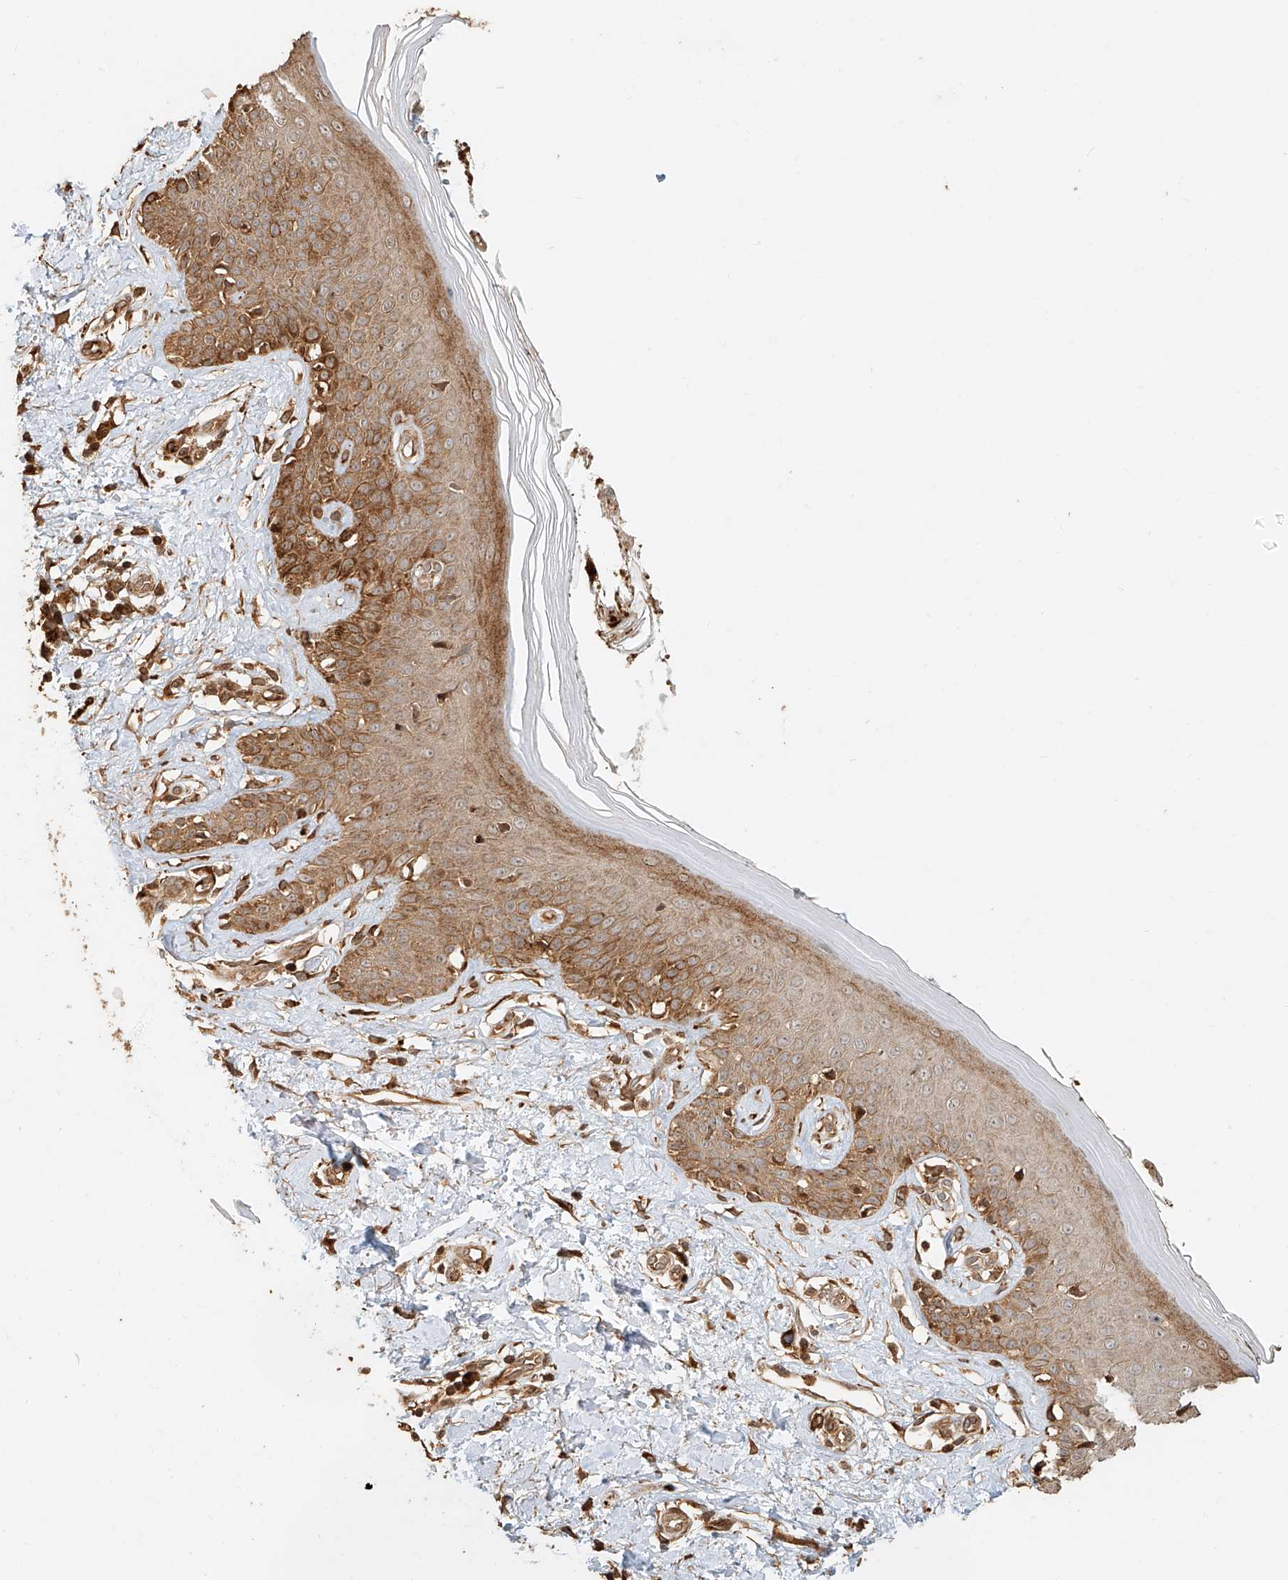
{"staining": {"intensity": "moderate", "quantity": ">75%", "location": "cytoplasmic/membranous"}, "tissue": "skin", "cell_type": "Fibroblasts", "image_type": "normal", "snomed": [{"axis": "morphology", "description": "Normal tissue, NOS"}, {"axis": "topography", "description": "Skin"}], "caption": "Immunohistochemical staining of benign human skin shows medium levels of moderate cytoplasmic/membranous positivity in approximately >75% of fibroblasts. The protein of interest is stained brown, and the nuclei are stained in blue (DAB (3,3'-diaminobenzidine) IHC with brightfield microscopy, high magnification).", "gene": "NAP1L1", "patient": {"sex": "female", "age": 64}}